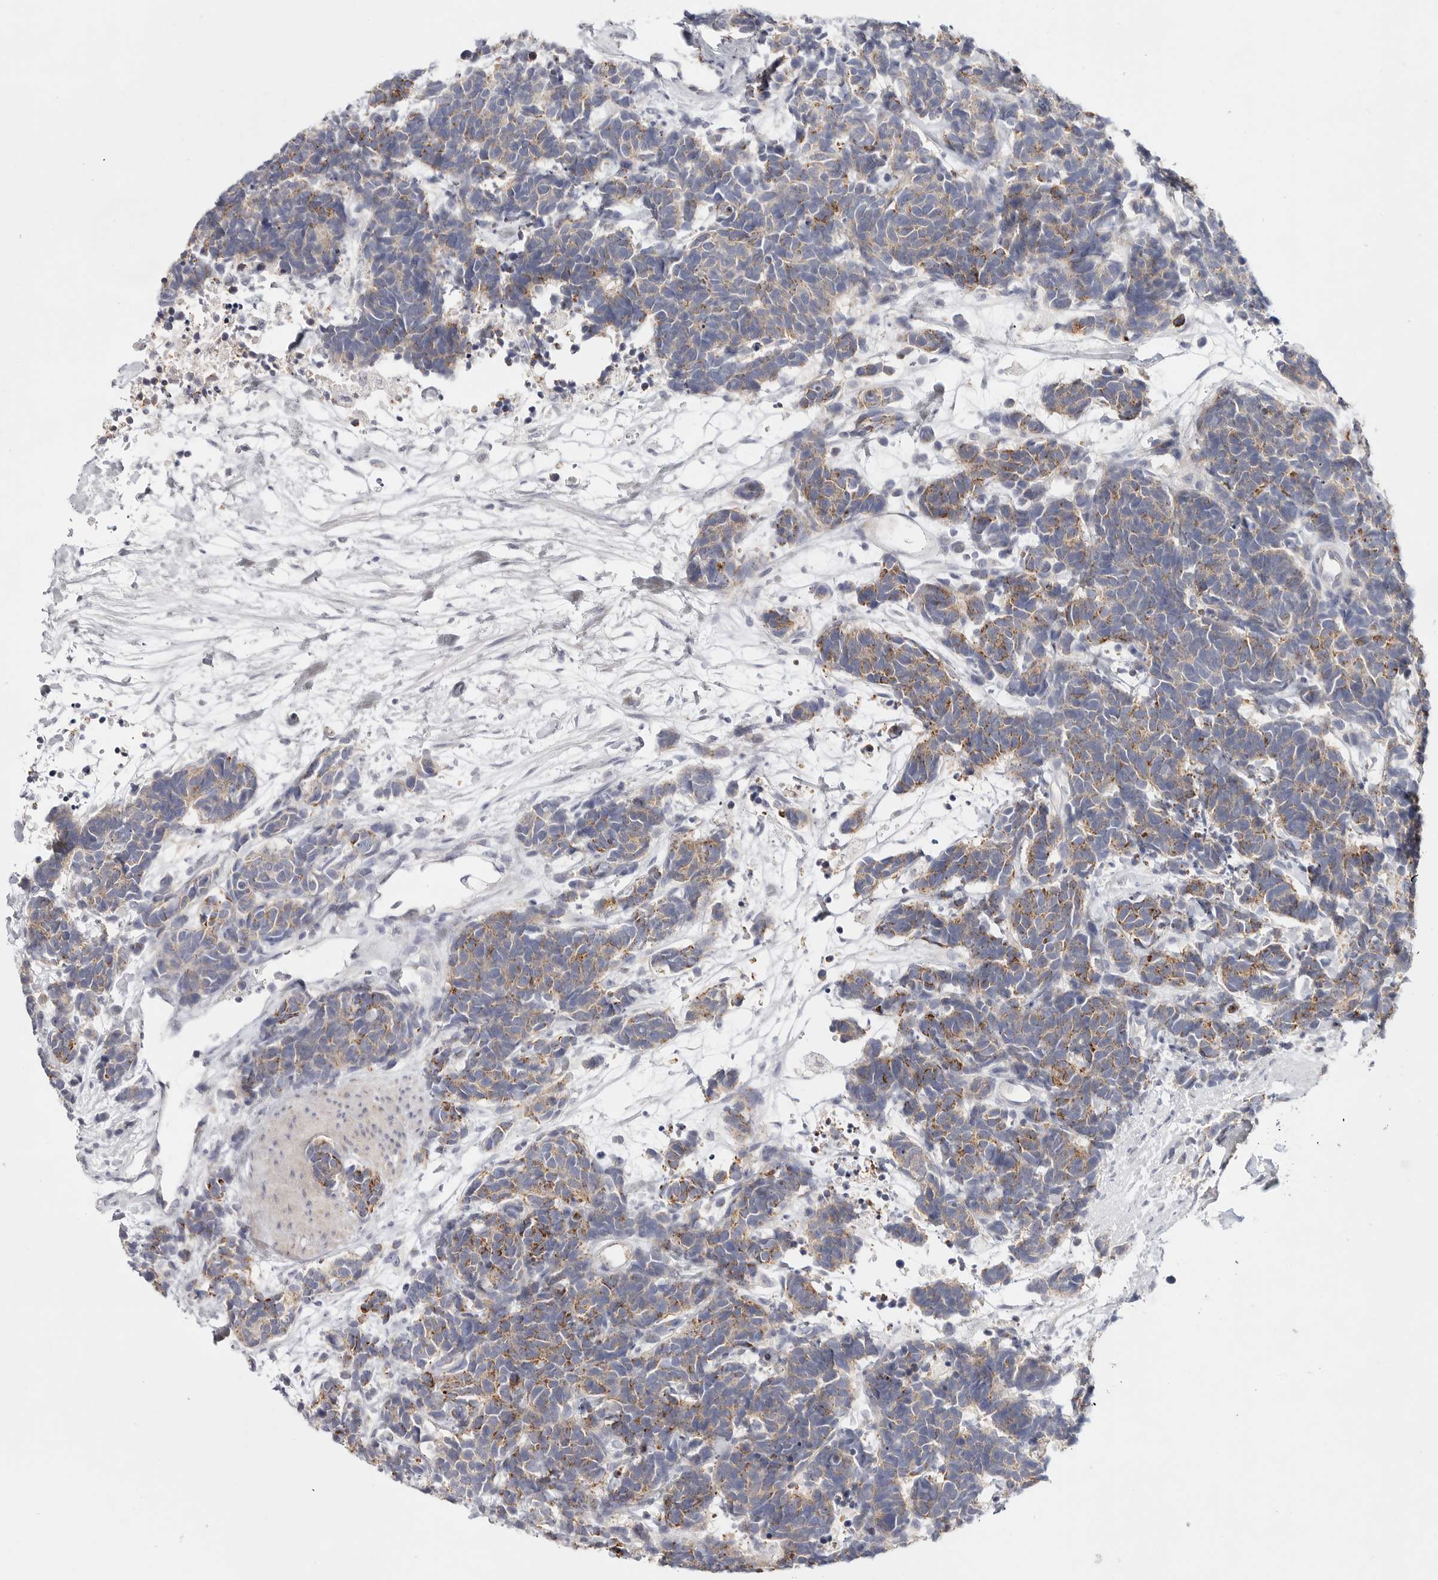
{"staining": {"intensity": "moderate", "quantity": "25%-75%", "location": "cytoplasmic/membranous"}, "tissue": "carcinoid", "cell_type": "Tumor cells", "image_type": "cancer", "snomed": [{"axis": "morphology", "description": "Carcinoma, NOS"}, {"axis": "morphology", "description": "Carcinoid, malignant, NOS"}, {"axis": "topography", "description": "Urinary bladder"}], "caption": "Carcinoid stained with a protein marker exhibits moderate staining in tumor cells.", "gene": "ELP3", "patient": {"sex": "male", "age": 57}}